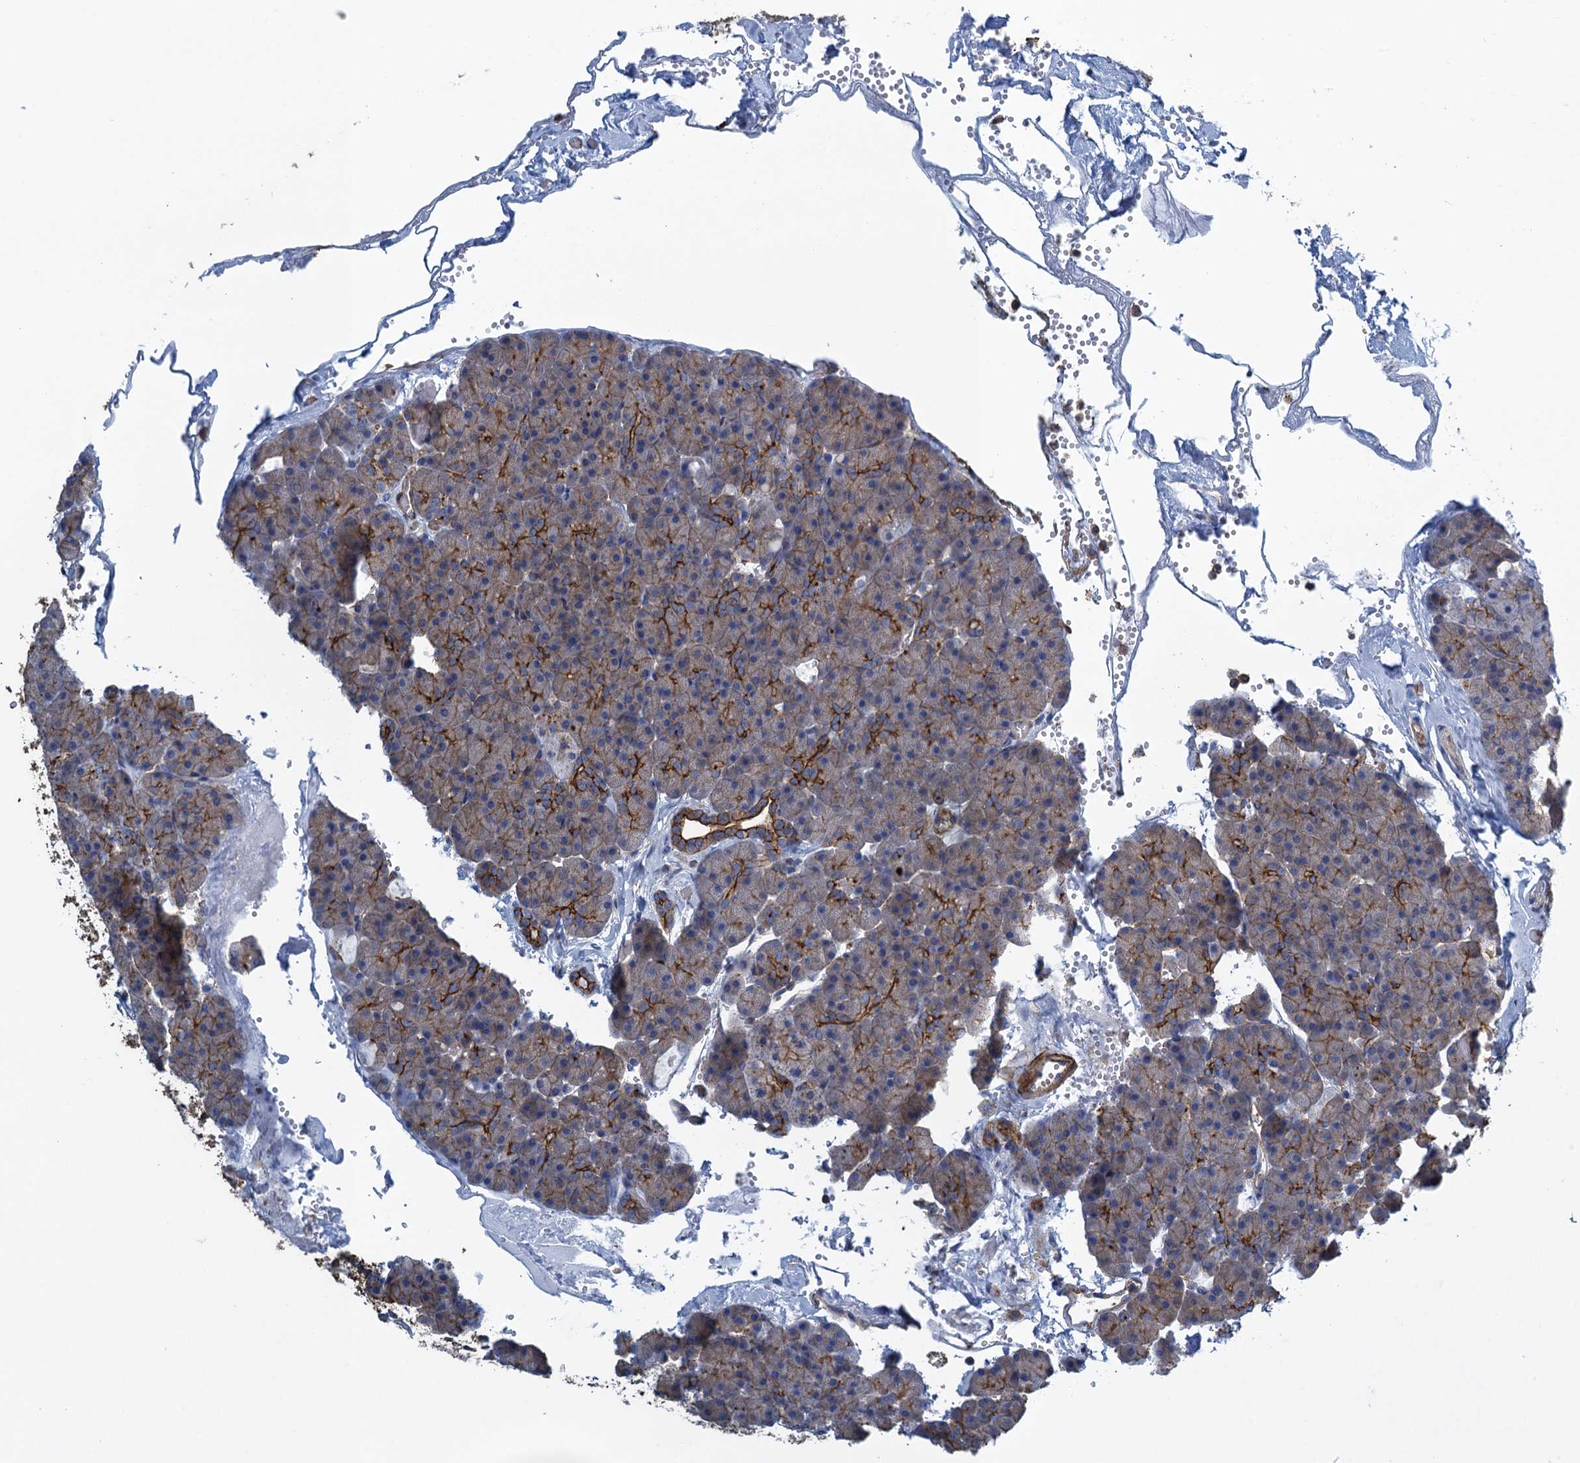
{"staining": {"intensity": "strong", "quantity": "25%-75%", "location": "cytoplasmic/membranous"}, "tissue": "pancreas", "cell_type": "Exocrine glandular cells", "image_type": "normal", "snomed": [{"axis": "morphology", "description": "Normal tissue, NOS"}, {"axis": "topography", "description": "Pancreas"}], "caption": "IHC micrograph of normal pancreas: human pancreas stained using IHC displays high levels of strong protein expression localized specifically in the cytoplasmic/membranous of exocrine glandular cells, appearing as a cytoplasmic/membranous brown color.", "gene": "PROSER2", "patient": {"sex": "male", "age": 36}}